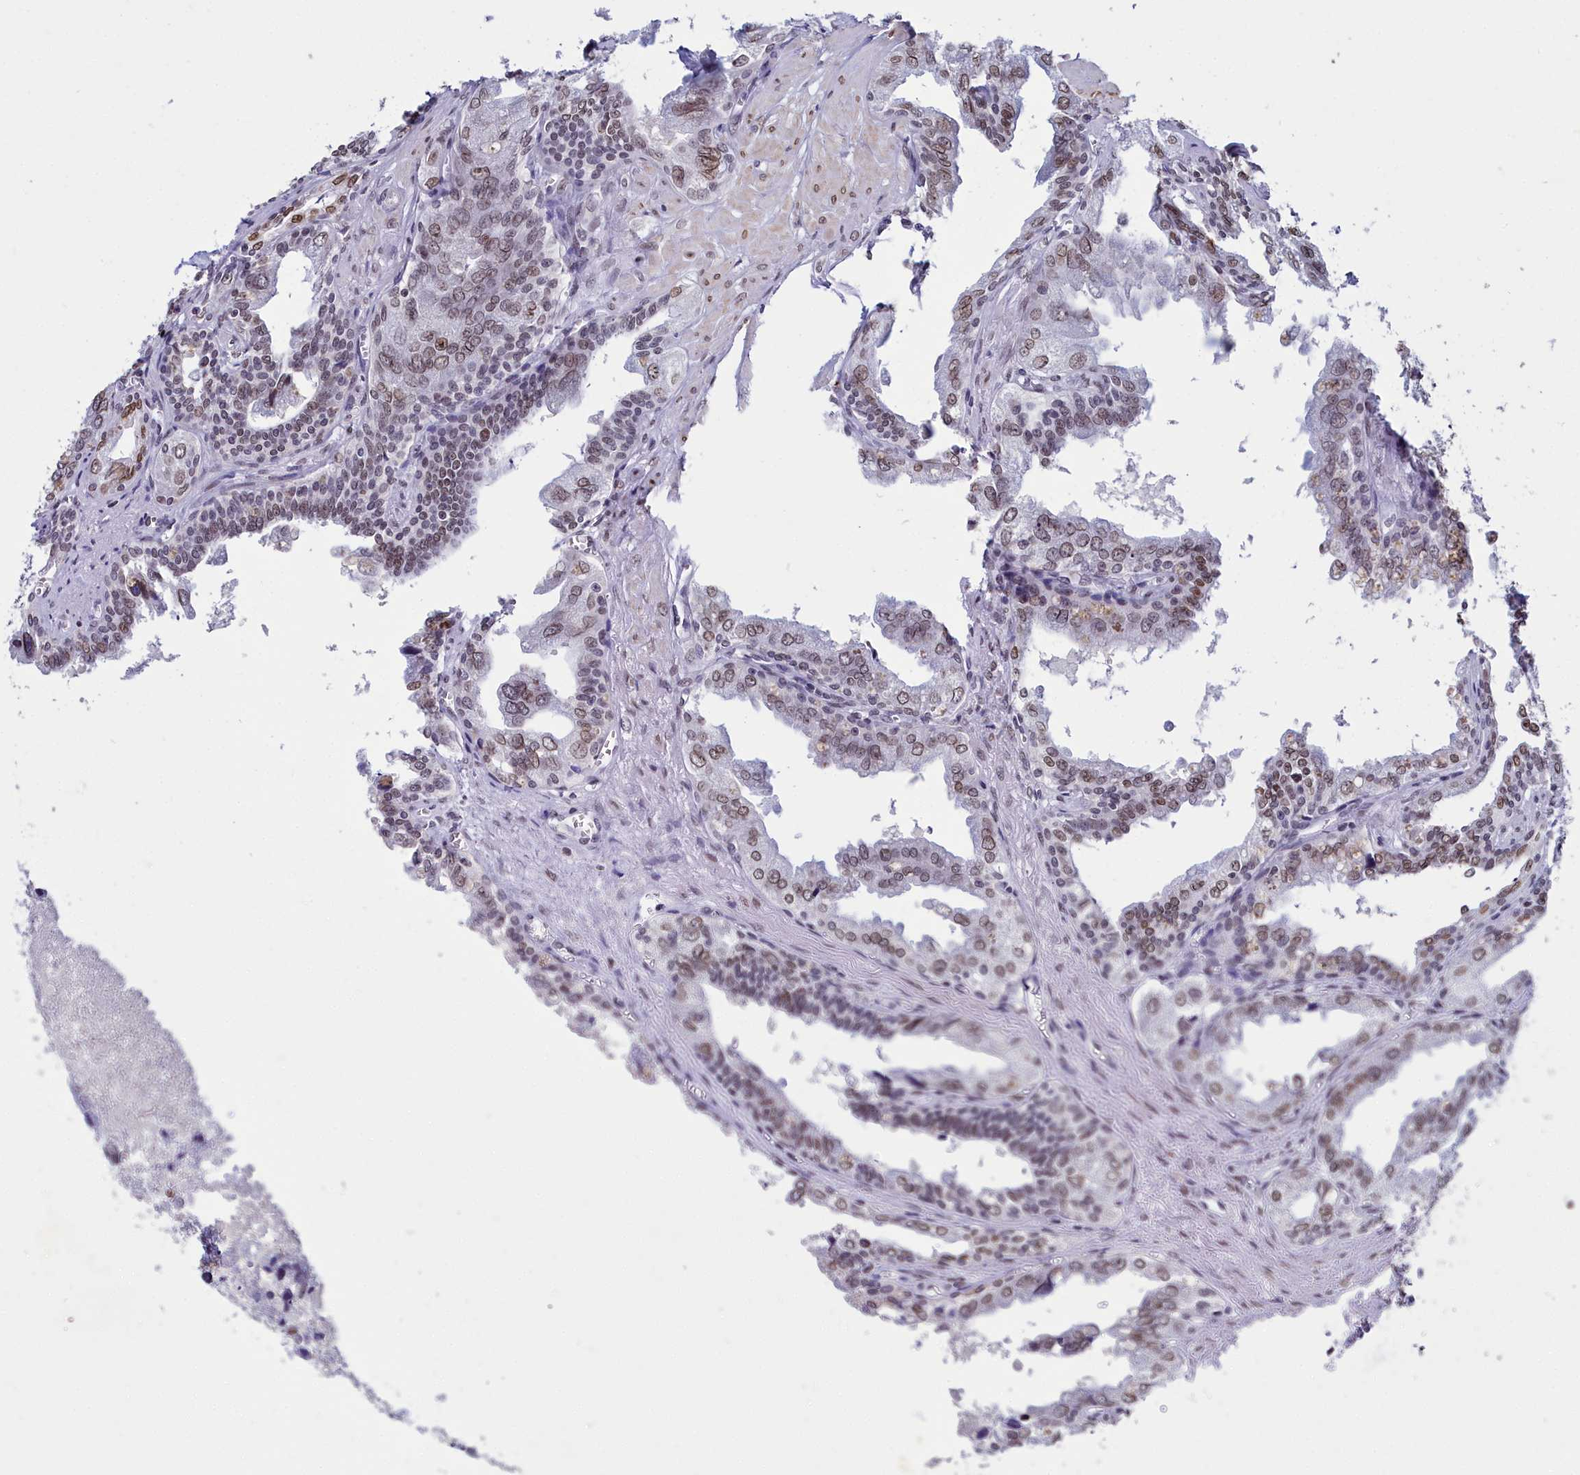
{"staining": {"intensity": "moderate", "quantity": ">75%", "location": "cytoplasmic/membranous,nuclear"}, "tissue": "seminal vesicle", "cell_type": "Glandular cells", "image_type": "normal", "snomed": [{"axis": "morphology", "description": "Normal tissue, NOS"}, {"axis": "topography", "description": "Seminal veicle"}], "caption": "Seminal vesicle stained for a protein reveals moderate cytoplasmic/membranous,nuclear positivity in glandular cells. The staining is performed using DAB (3,3'-diaminobenzidine) brown chromogen to label protein expression. The nuclei are counter-stained blue using hematoxylin.", "gene": "CCDC97", "patient": {"sex": "male", "age": 67}}